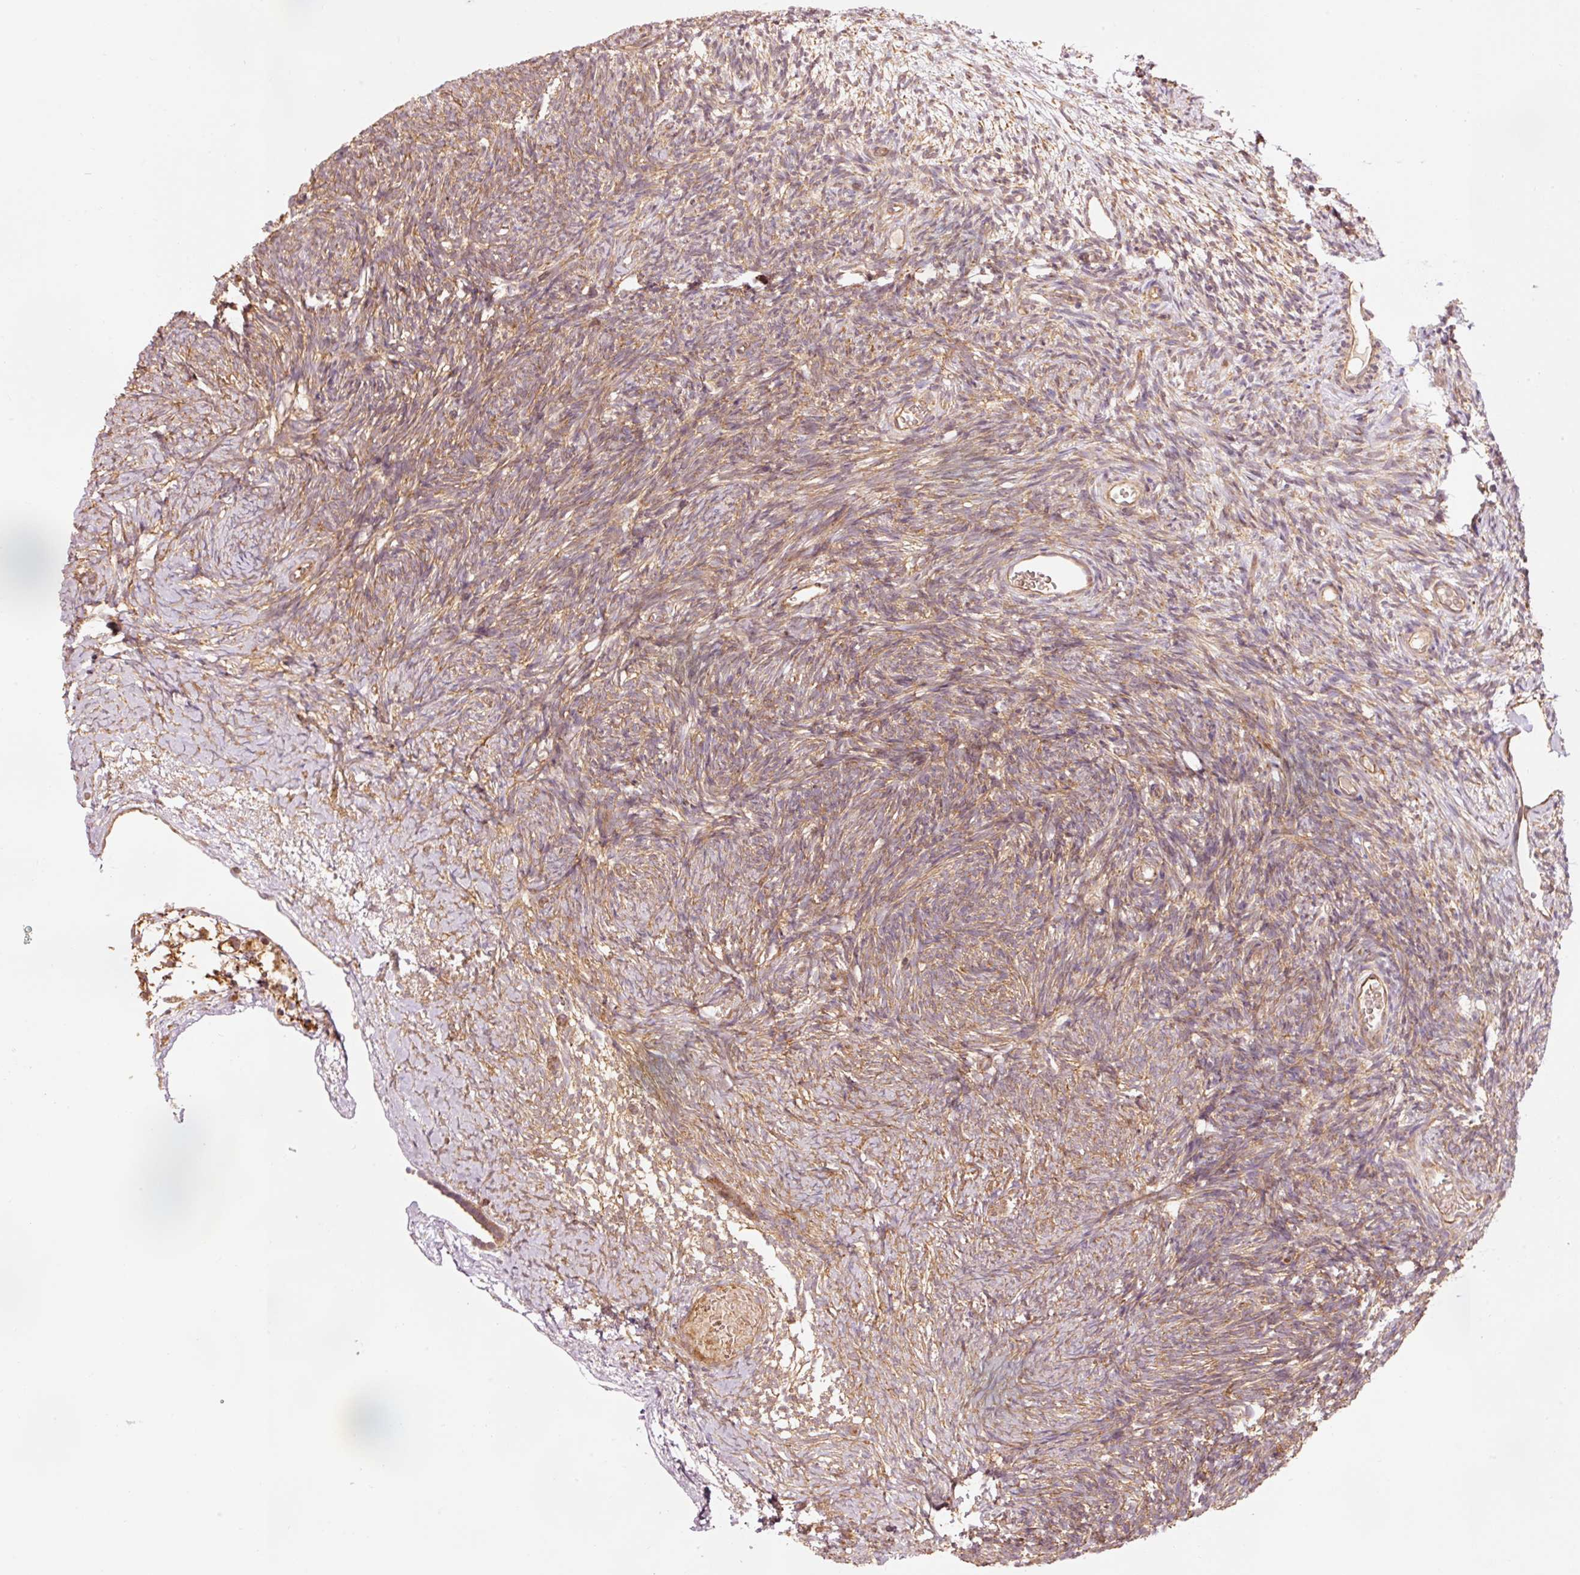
{"staining": {"intensity": "strong", "quantity": ">75%", "location": "cytoplasmic/membranous"}, "tissue": "ovary", "cell_type": "Follicle cells", "image_type": "normal", "snomed": [{"axis": "morphology", "description": "Normal tissue, NOS"}, {"axis": "topography", "description": "Ovary"}], "caption": "Protein staining exhibits strong cytoplasmic/membranous staining in about >75% of follicle cells in benign ovary. The staining is performed using DAB (3,3'-diaminobenzidine) brown chromogen to label protein expression. The nuclei are counter-stained blue using hematoxylin.", "gene": "PDAP1", "patient": {"sex": "female", "age": 39}}